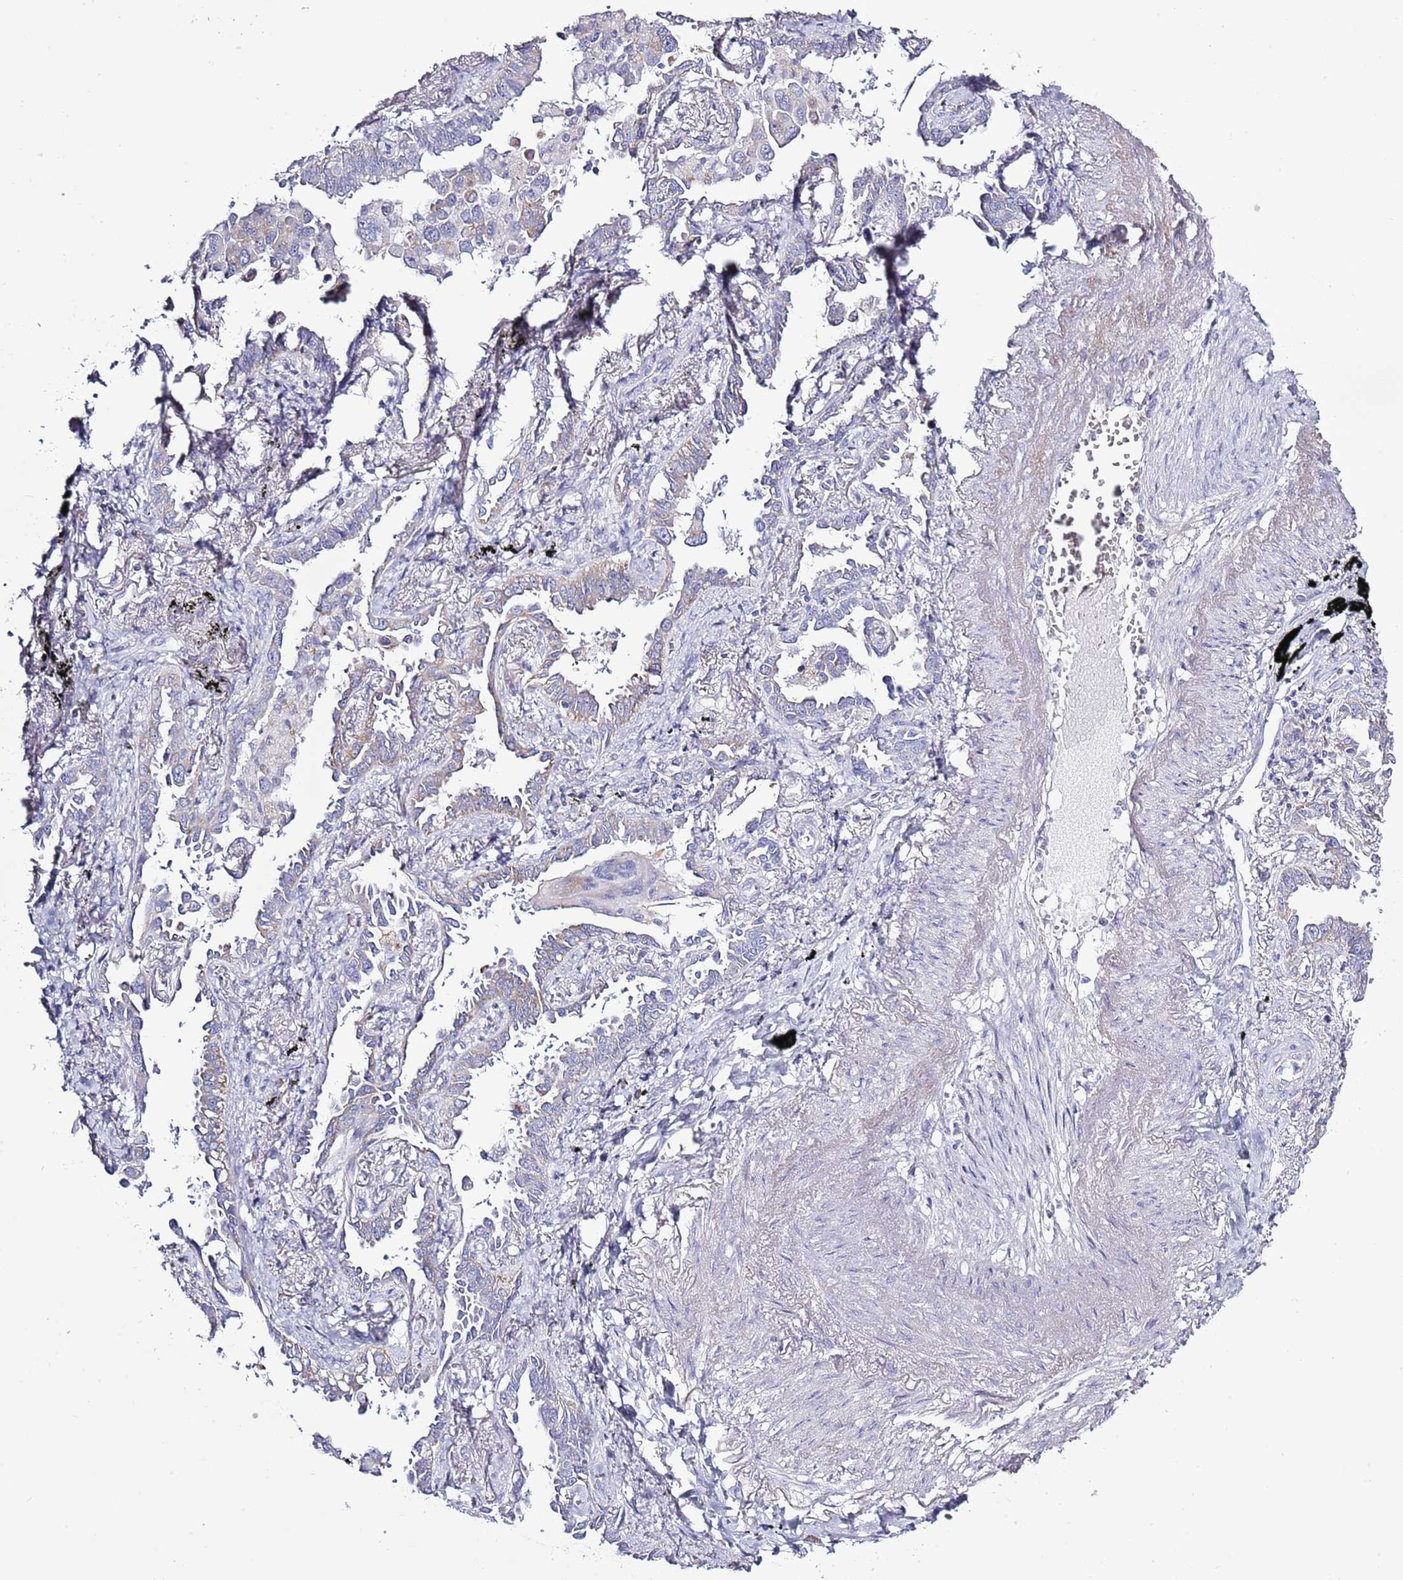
{"staining": {"intensity": "negative", "quantity": "none", "location": "none"}, "tissue": "lung cancer", "cell_type": "Tumor cells", "image_type": "cancer", "snomed": [{"axis": "morphology", "description": "Adenocarcinoma, NOS"}, {"axis": "topography", "description": "Lung"}], "caption": "This micrograph is of adenocarcinoma (lung) stained with IHC to label a protein in brown with the nuclei are counter-stained blue. There is no staining in tumor cells.", "gene": "SLC23A1", "patient": {"sex": "male", "age": 67}}